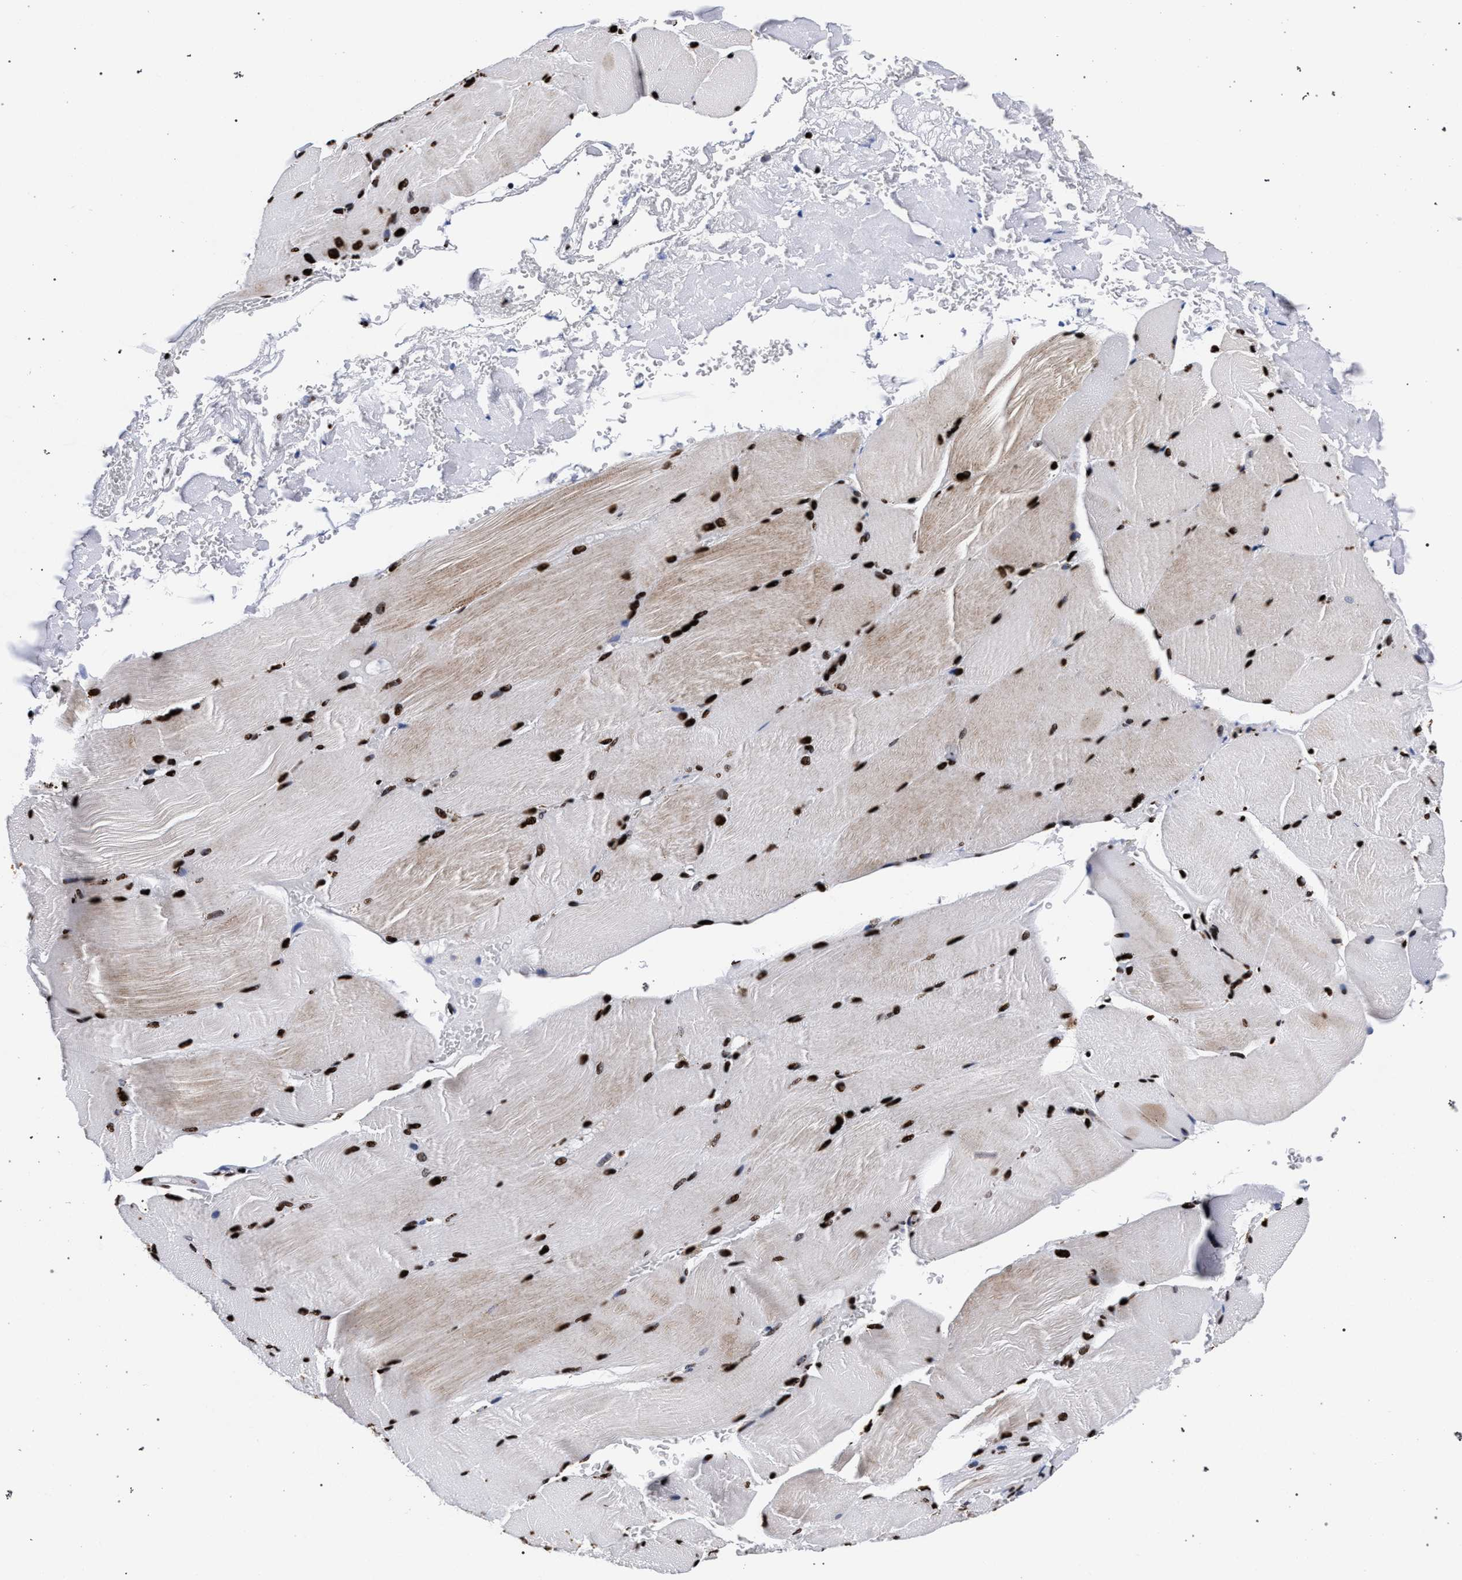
{"staining": {"intensity": "strong", "quantity": ">75%", "location": "nuclear"}, "tissue": "skeletal muscle", "cell_type": "Myocytes", "image_type": "normal", "snomed": [{"axis": "morphology", "description": "Normal tissue, NOS"}, {"axis": "topography", "description": "Skin"}, {"axis": "topography", "description": "Skeletal muscle"}], "caption": "Strong nuclear expression is identified in about >75% of myocytes in benign skeletal muscle.", "gene": "HNRNPA1", "patient": {"sex": "male", "age": 83}}